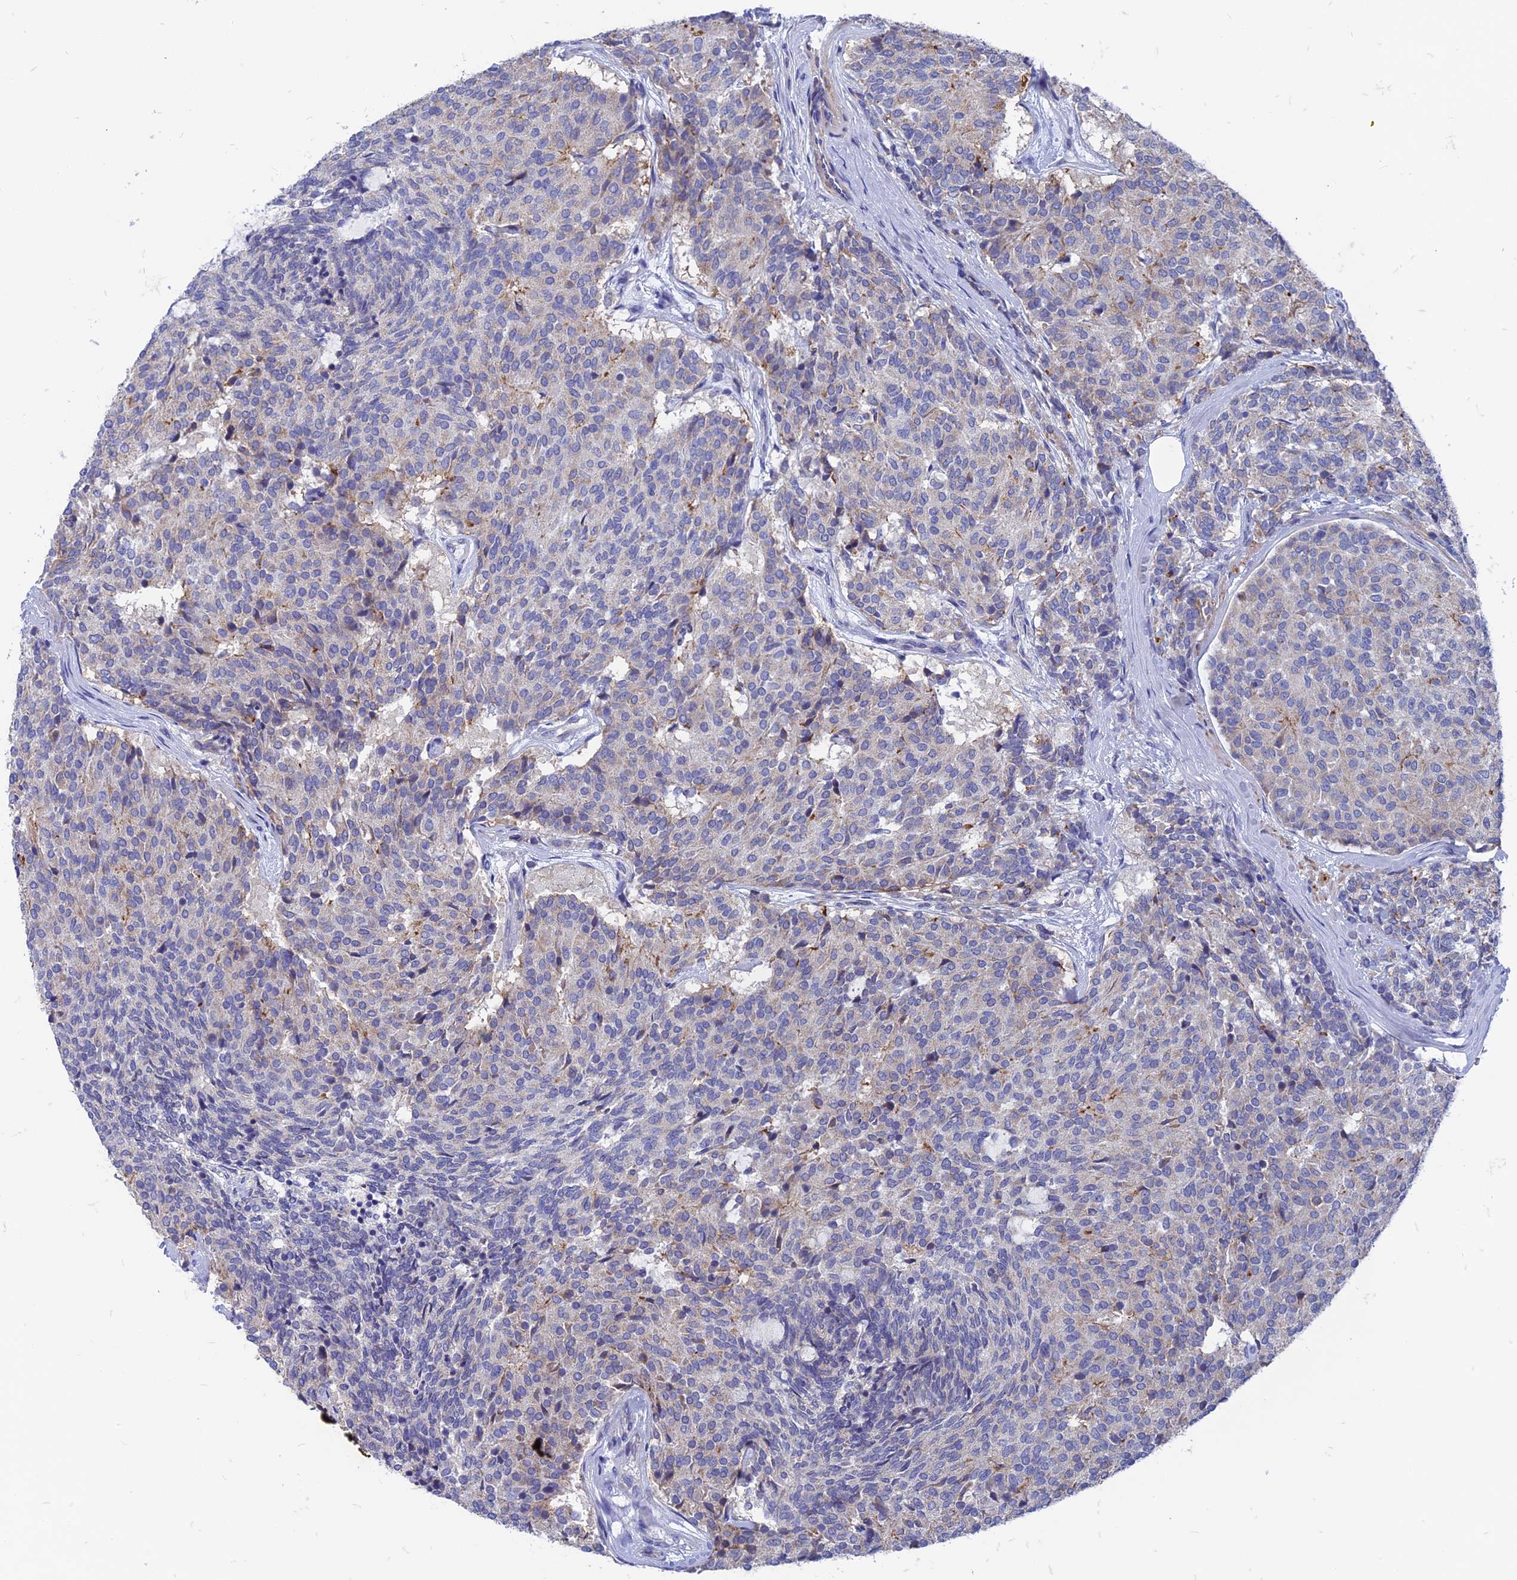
{"staining": {"intensity": "negative", "quantity": "none", "location": "none"}, "tissue": "carcinoid", "cell_type": "Tumor cells", "image_type": "cancer", "snomed": [{"axis": "morphology", "description": "Carcinoid, malignant, NOS"}, {"axis": "topography", "description": "Pancreas"}], "caption": "Carcinoid was stained to show a protein in brown. There is no significant positivity in tumor cells.", "gene": "AK4", "patient": {"sex": "female", "age": 54}}